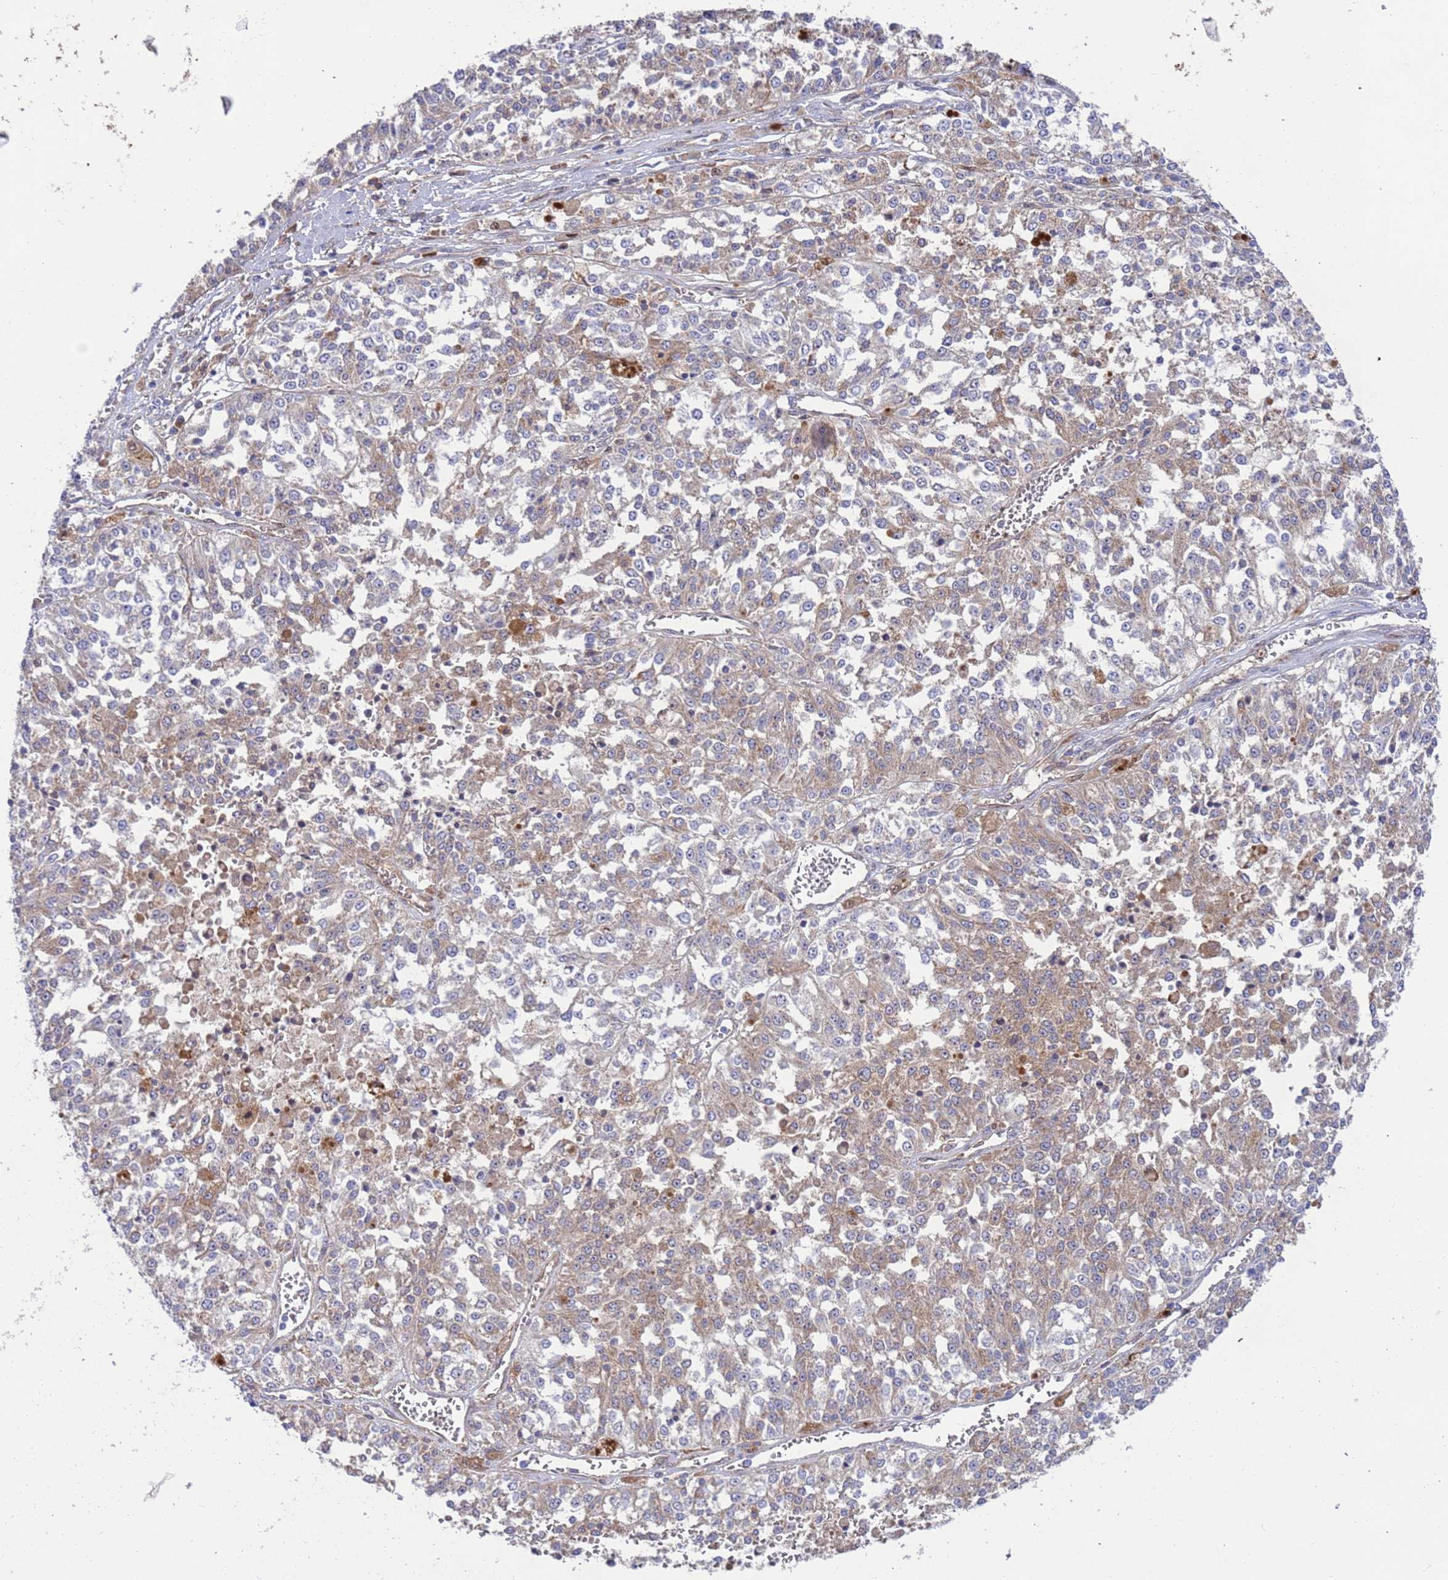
{"staining": {"intensity": "weak", "quantity": "25%-75%", "location": "cytoplasmic/membranous"}, "tissue": "melanoma", "cell_type": "Tumor cells", "image_type": "cancer", "snomed": [{"axis": "morphology", "description": "Malignant melanoma, NOS"}, {"axis": "topography", "description": "Skin"}], "caption": "Immunohistochemistry (IHC) of malignant melanoma exhibits low levels of weak cytoplasmic/membranous expression in about 25%-75% of tumor cells.", "gene": "FOXRED1", "patient": {"sex": "female", "age": 64}}